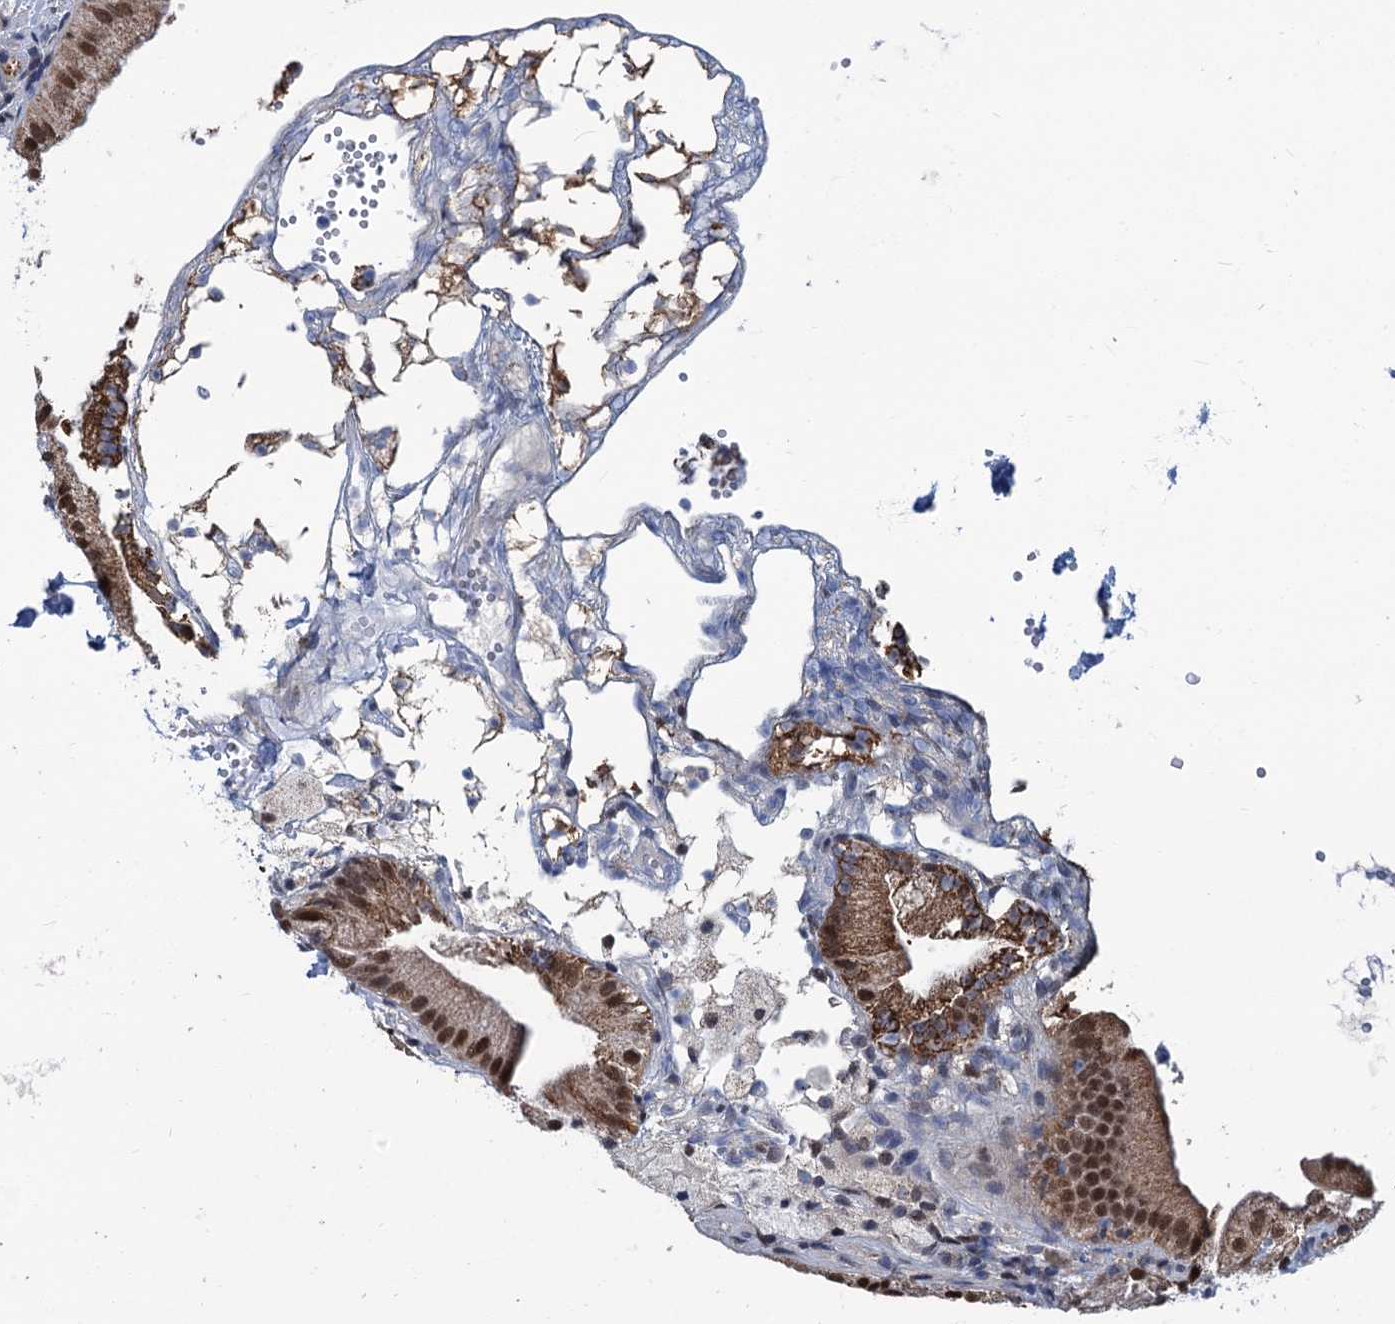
{"staining": {"intensity": "moderate", "quantity": ">75%", "location": "cytoplasmic/membranous,nuclear"}, "tissue": "gallbladder", "cell_type": "Glandular cells", "image_type": "normal", "snomed": [{"axis": "morphology", "description": "Normal tissue, NOS"}, {"axis": "topography", "description": "Gallbladder"}], "caption": "High-magnification brightfield microscopy of benign gallbladder stained with DAB (3,3'-diaminobenzidine) (brown) and counterstained with hematoxylin (blue). glandular cells exhibit moderate cytoplasmic/membranous,nuclear expression is identified in approximately>75% of cells.", "gene": "MORN3", "patient": {"sex": "male", "age": 55}}